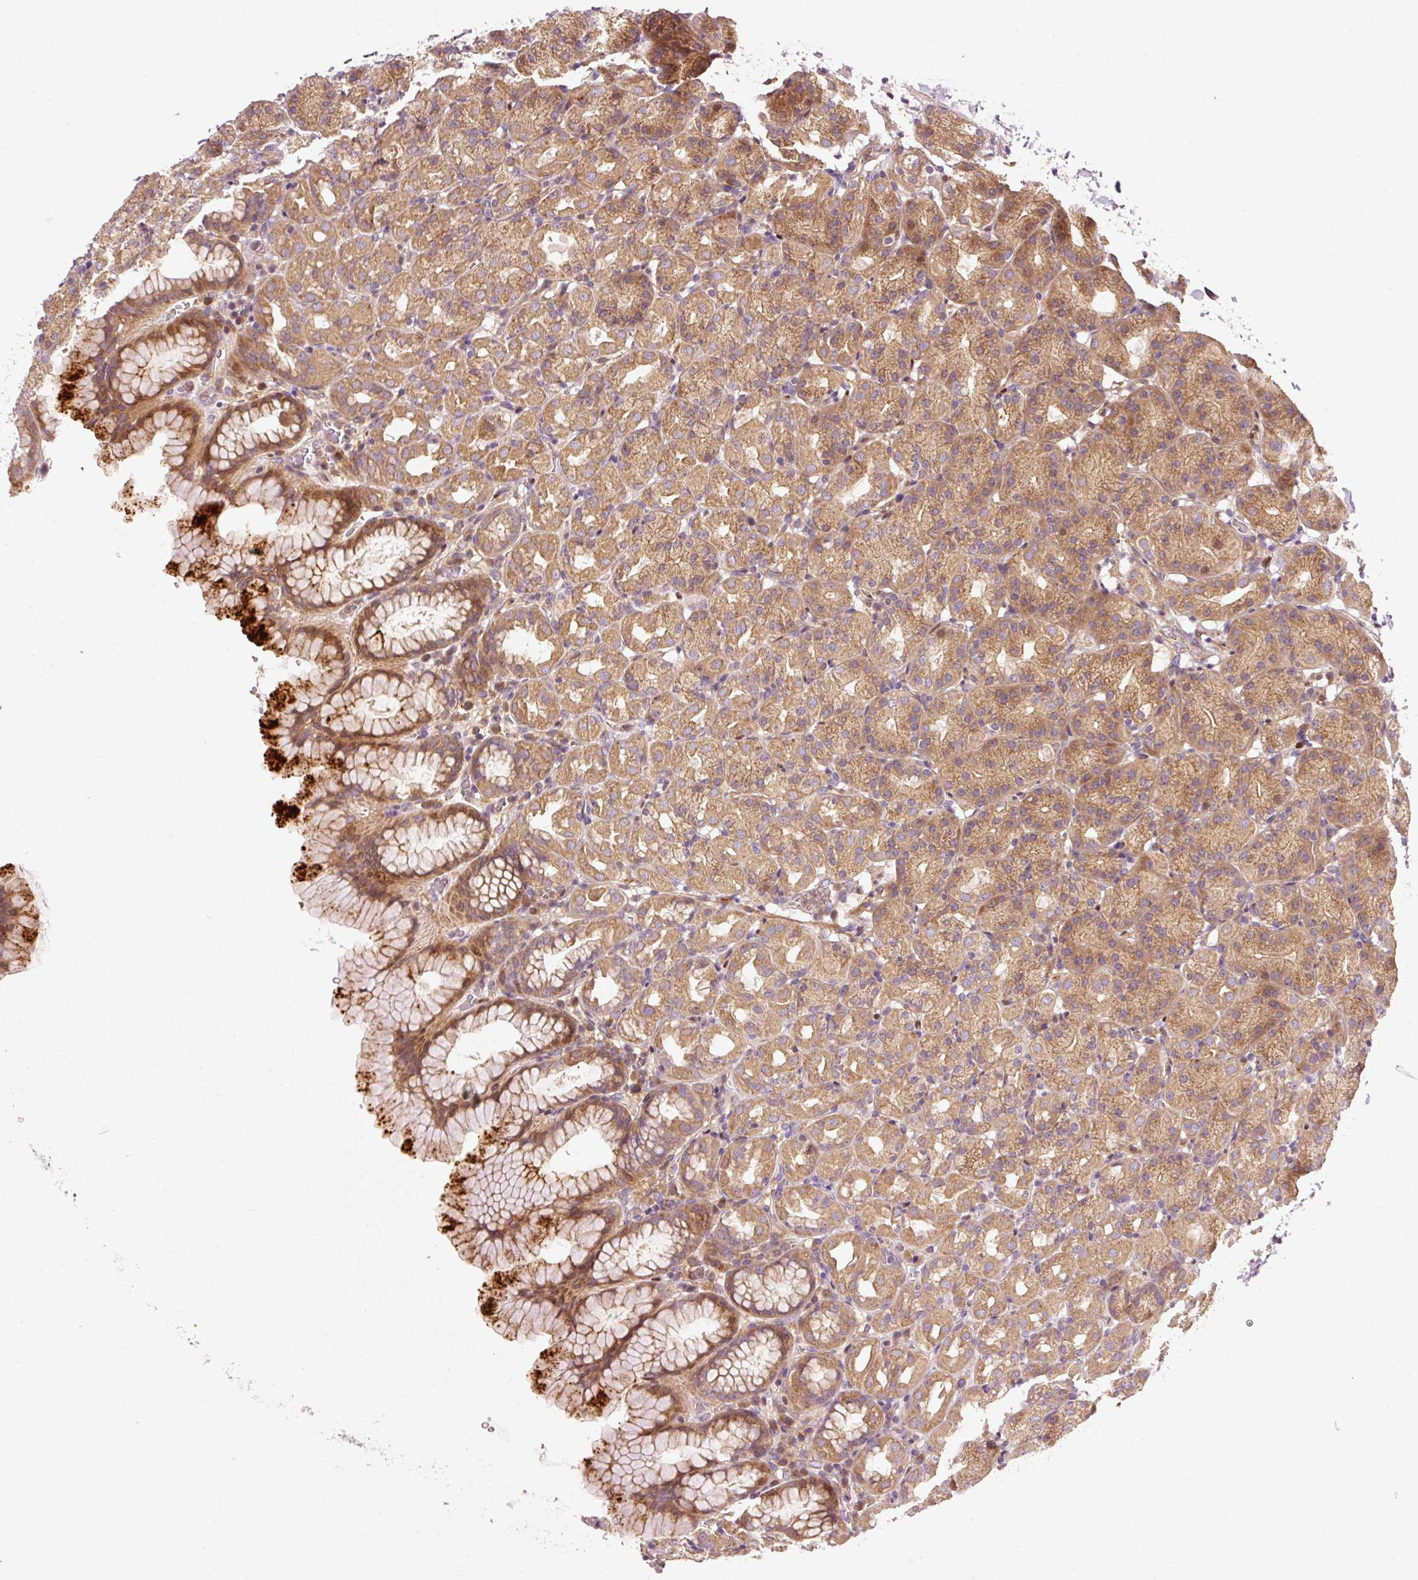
{"staining": {"intensity": "strong", "quantity": "25%-75%", "location": "cytoplasmic/membranous"}, "tissue": "stomach", "cell_type": "Glandular cells", "image_type": "normal", "snomed": [{"axis": "morphology", "description": "Normal tissue, NOS"}, {"axis": "topography", "description": "Stomach, upper"}], "caption": "The histopathology image exhibits immunohistochemical staining of unremarkable stomach. There is strong cytoplasmic/membranous expression is seen in approximately 25%-75% of glandular cells.", "gene": "NAPA", "patient": {"sex": "female", "age": 81}}